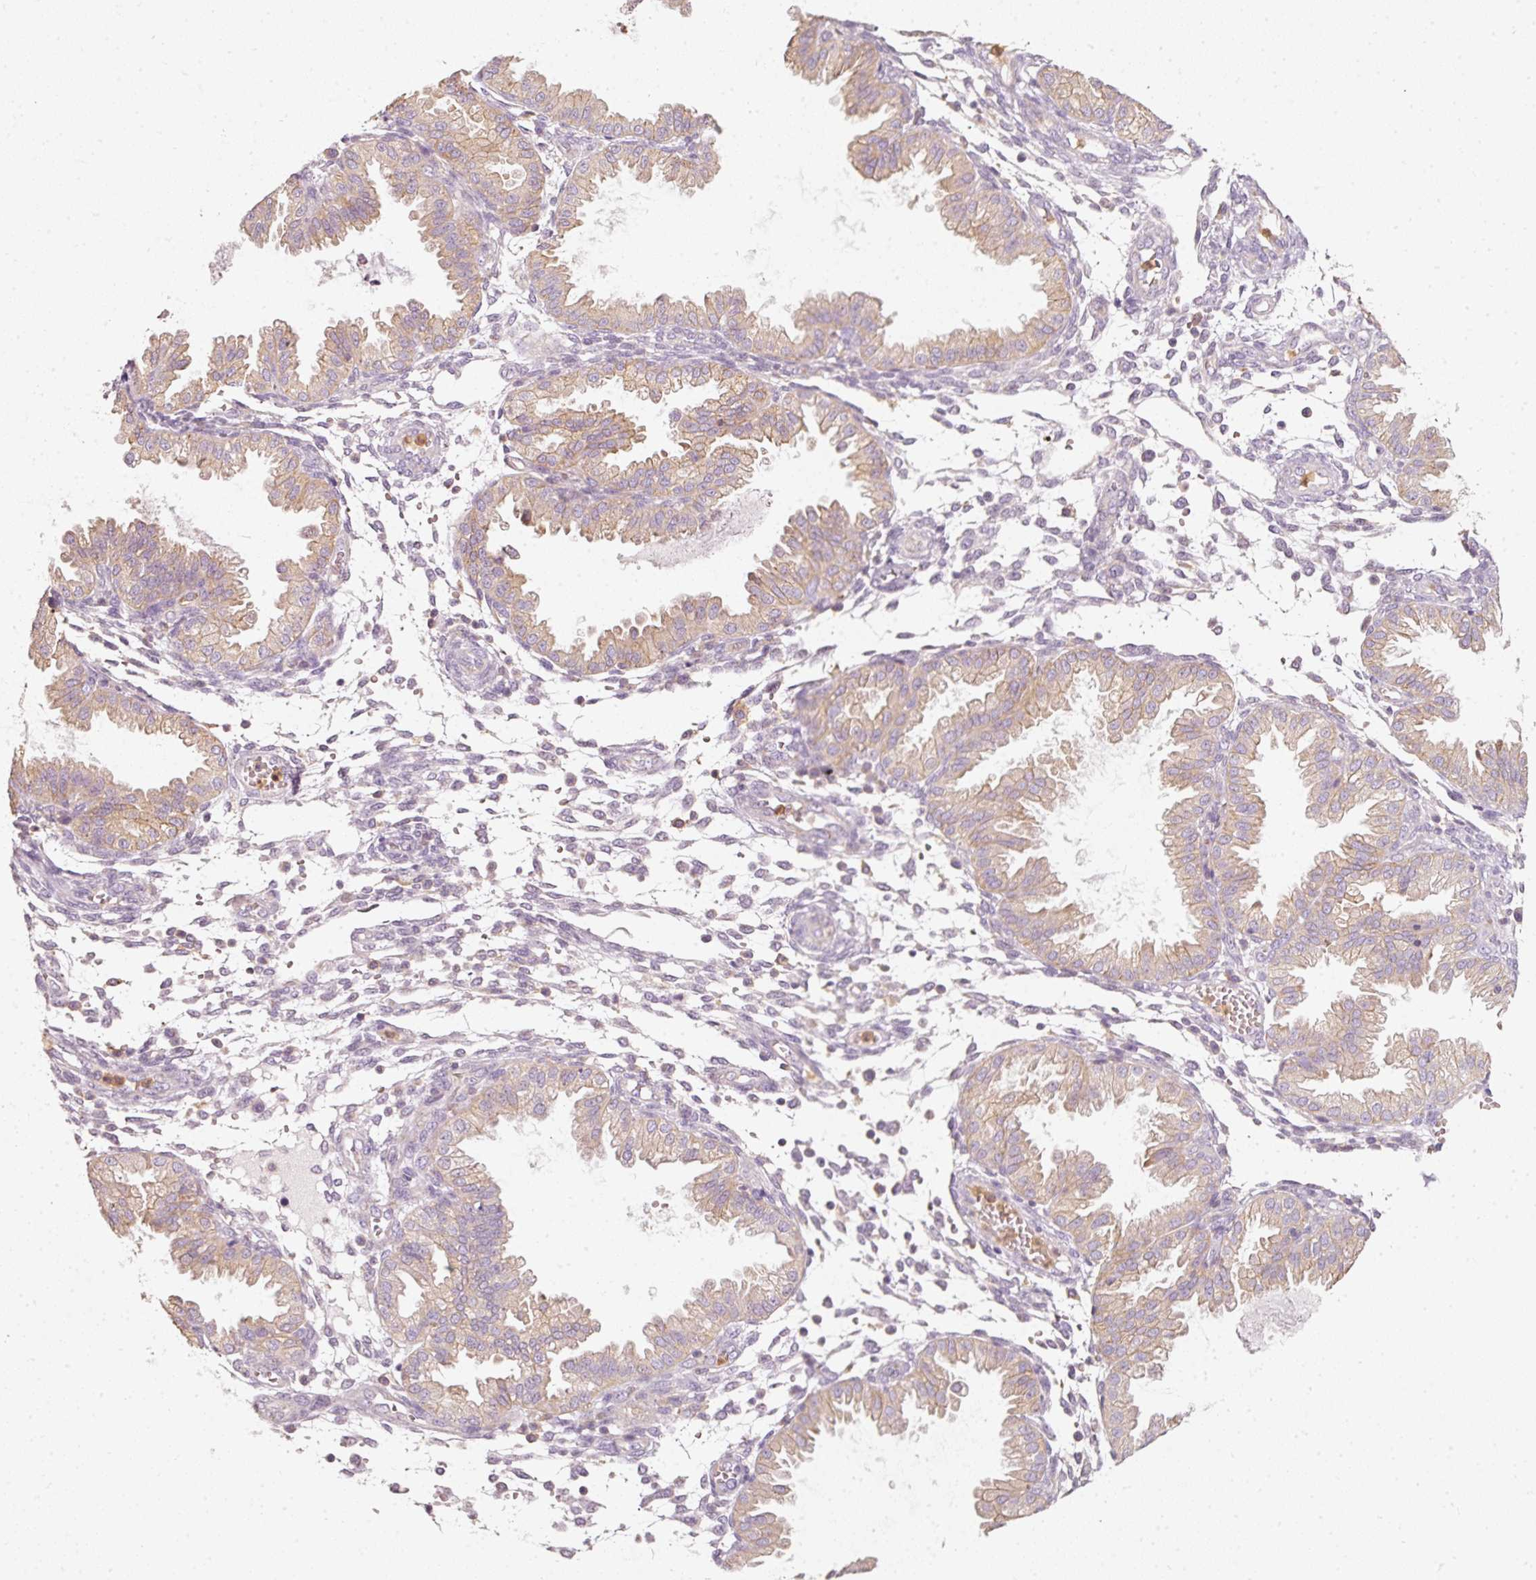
{"staining": {"intensity": "negative", "quantity": "none", "location": "none"}, "tissue": "endometrium", "cell_type": "Cells in endometrial stroma", "image_type": "normal", "snomed": [{"axis": "morphology", "description": "Normal tissue, NOS"}, {"axis": "topography", "description": "Endometrium"}], "caption": "A high-resolution micrograph shows immunohistochemistry (IHC) staining of unremarkable endometrium, which shows no significant positivity in cells in endometrial stroma.", "gene": "IQGAP2", "patient": {"sex": "female", "age": 33}}